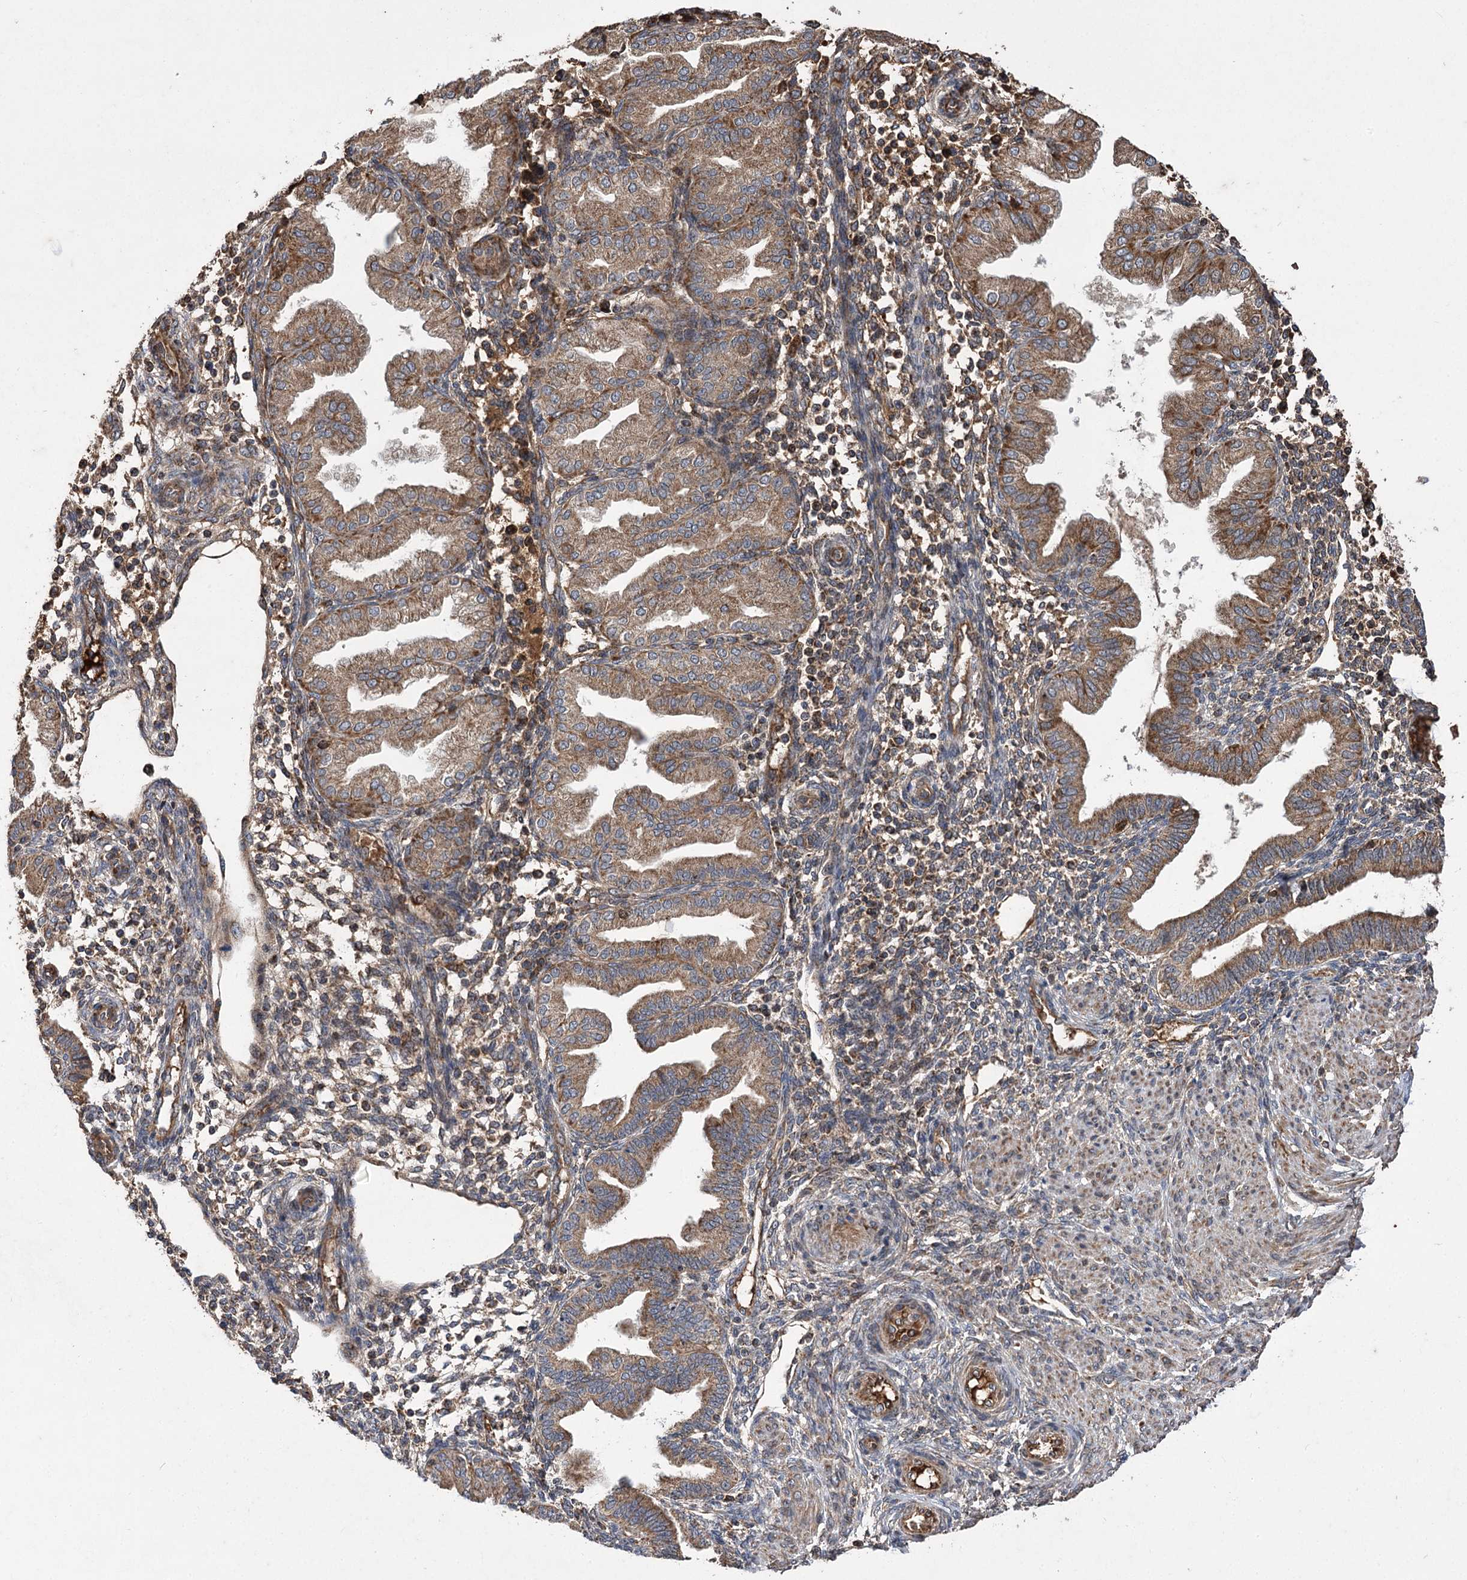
{"staining": {"intensity": "strong", "quantity": "25%-75%", "location": "cytoplasmic/membranous"}, "tissue": "endometrium", "cell_type": "Cells in endometrial stroma", "image_type": "normal", "snomed": [{"axis": "morphology", "description": "Normal tissue, NOS"}, {"axis": "topography", "description": "Endometrium"}], "caption": "DAB immunohistochemical staining of benign human endometrium displays strong cytoplasmic/membranous protein expression in approximately 25%-75% of cells in endometrial stroma. (IHC, brightfield microscopy, high magnification).", "gene": "RASSF3", "patient": {"sex": "female", "age": 53}}